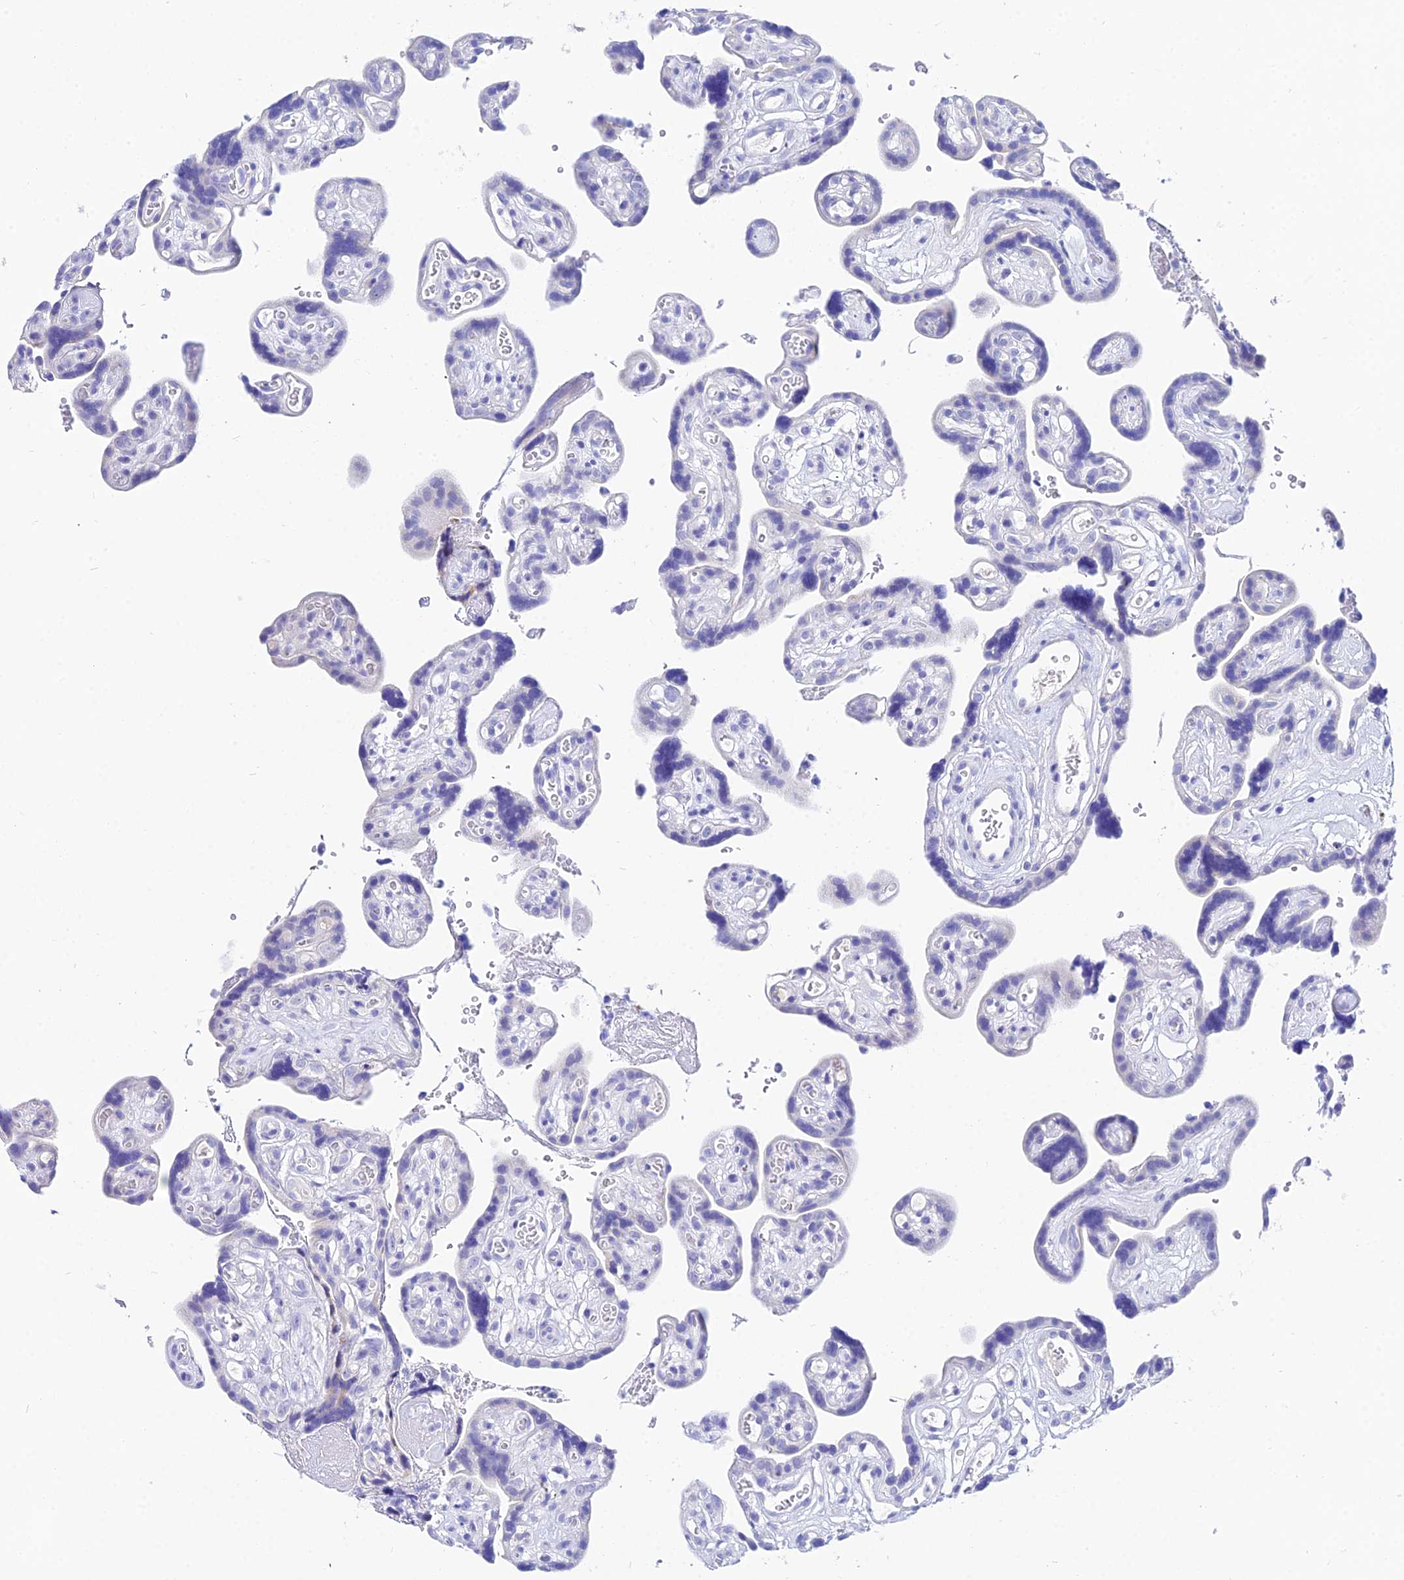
{"staining": {"intensity": "negative", "quantity": "none", "location": "none"}, "tissue": "placenta", "cell_type": "Decidual cells", "image_type": "normal", "snomed": [{"axis": "morphology", "description": "Normal tissue, NOS"}, {"axis": "topography", "description": "Placenta"}], "caption": "High power microscopy photomicrograph of an IHC photomicrograph of benign placenta, revealing no significant positivity in decidual cells.", "gene": "CEP41", "patient": {"sex": "female", "age": 30}}